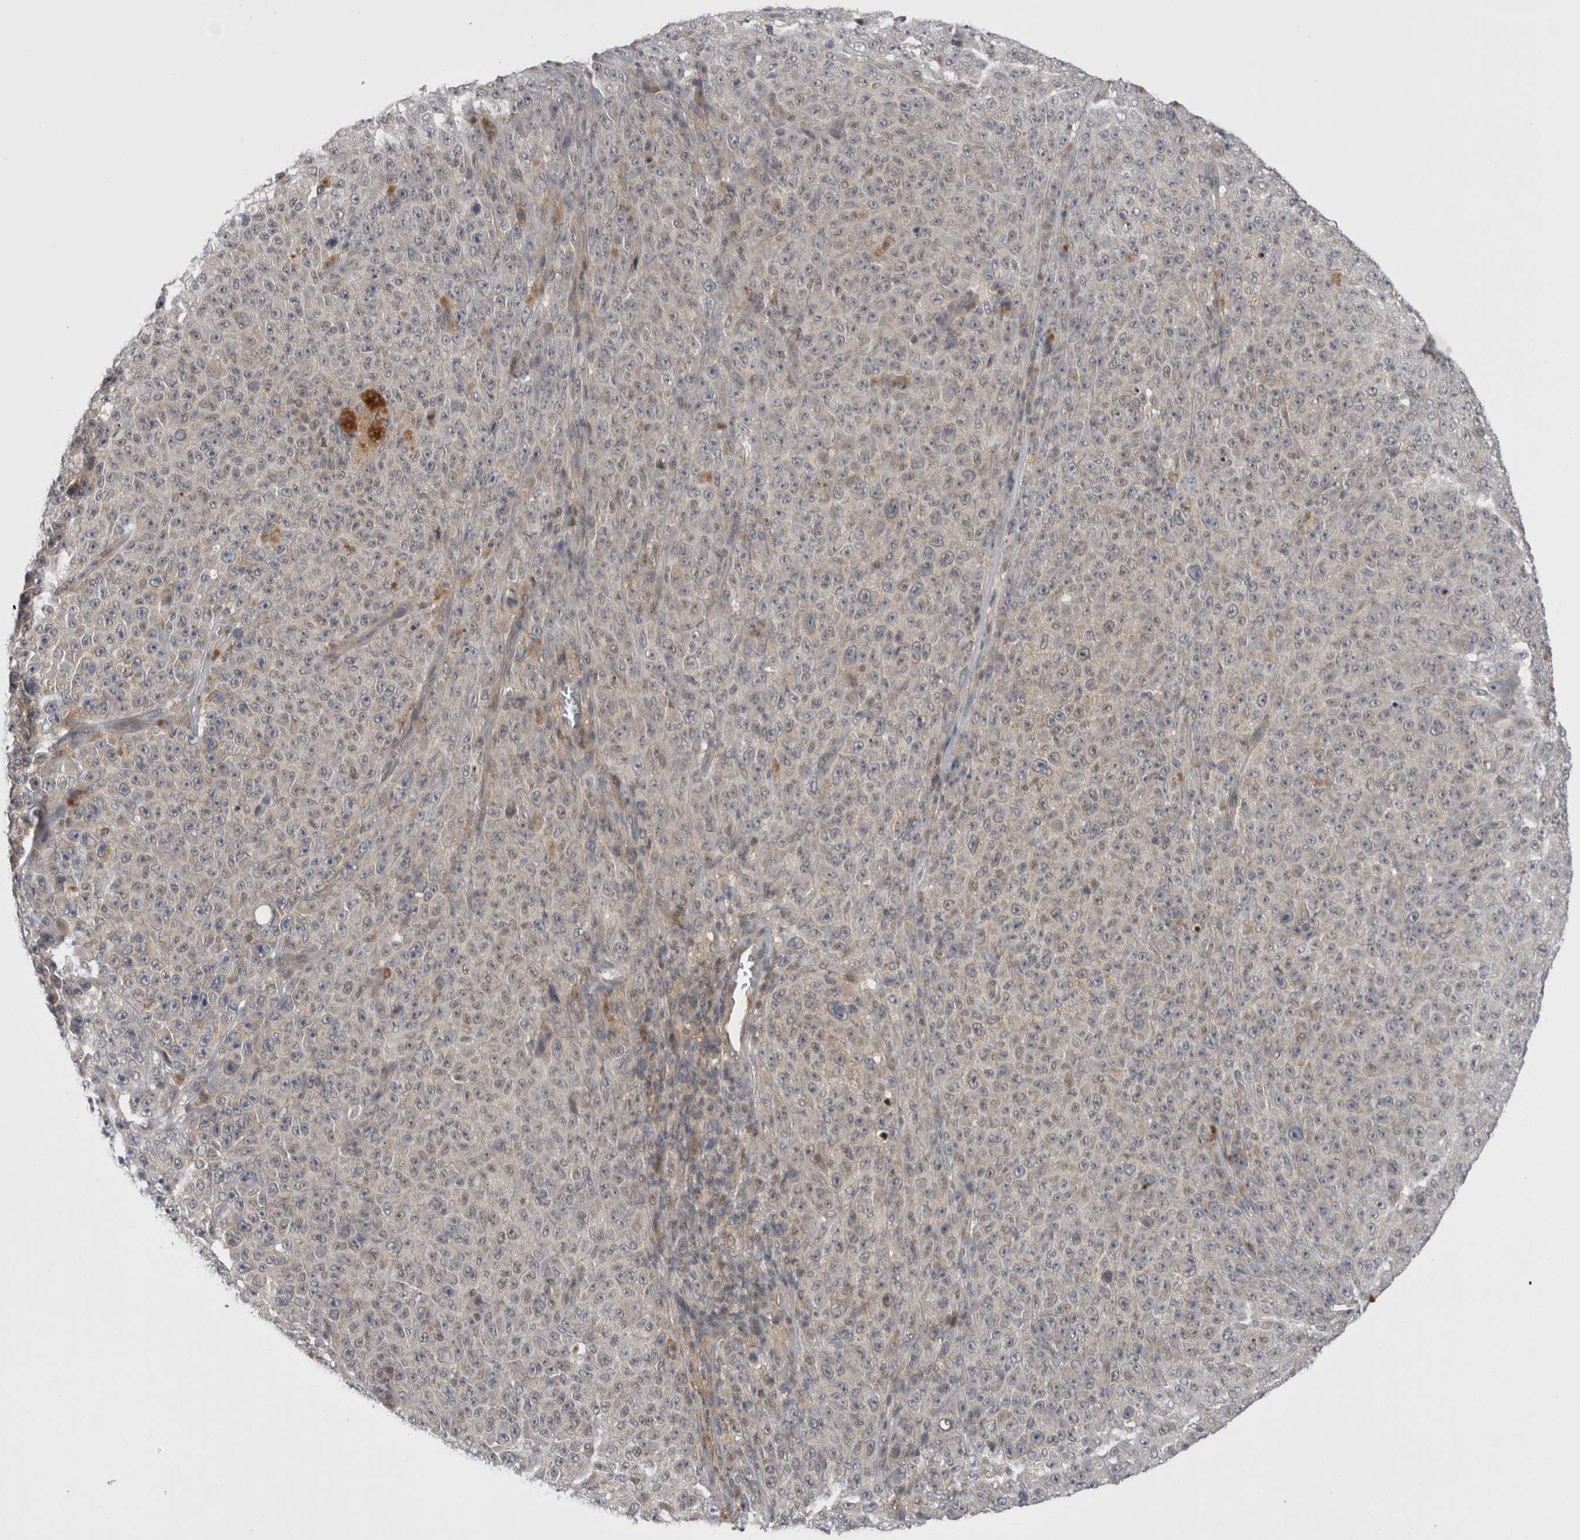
{"staining": {"intensity": "negative", "quantity": "none", "location": "none"}, "tissue": "melanoma", "cell_type": "Tumor cells", "image_type": "cancer", "snomed": [{"axis": "morphology", "description": "Malignant melanoma, NOS"}, {"axis": "topography", "description": "Skin"}], "caption": "This is an IHC photomicrograph of malignant melanoma. There is no positivity in tumor cells.", "gene": "PSMB2", "patient": {"sex": "female", "age": 82}}